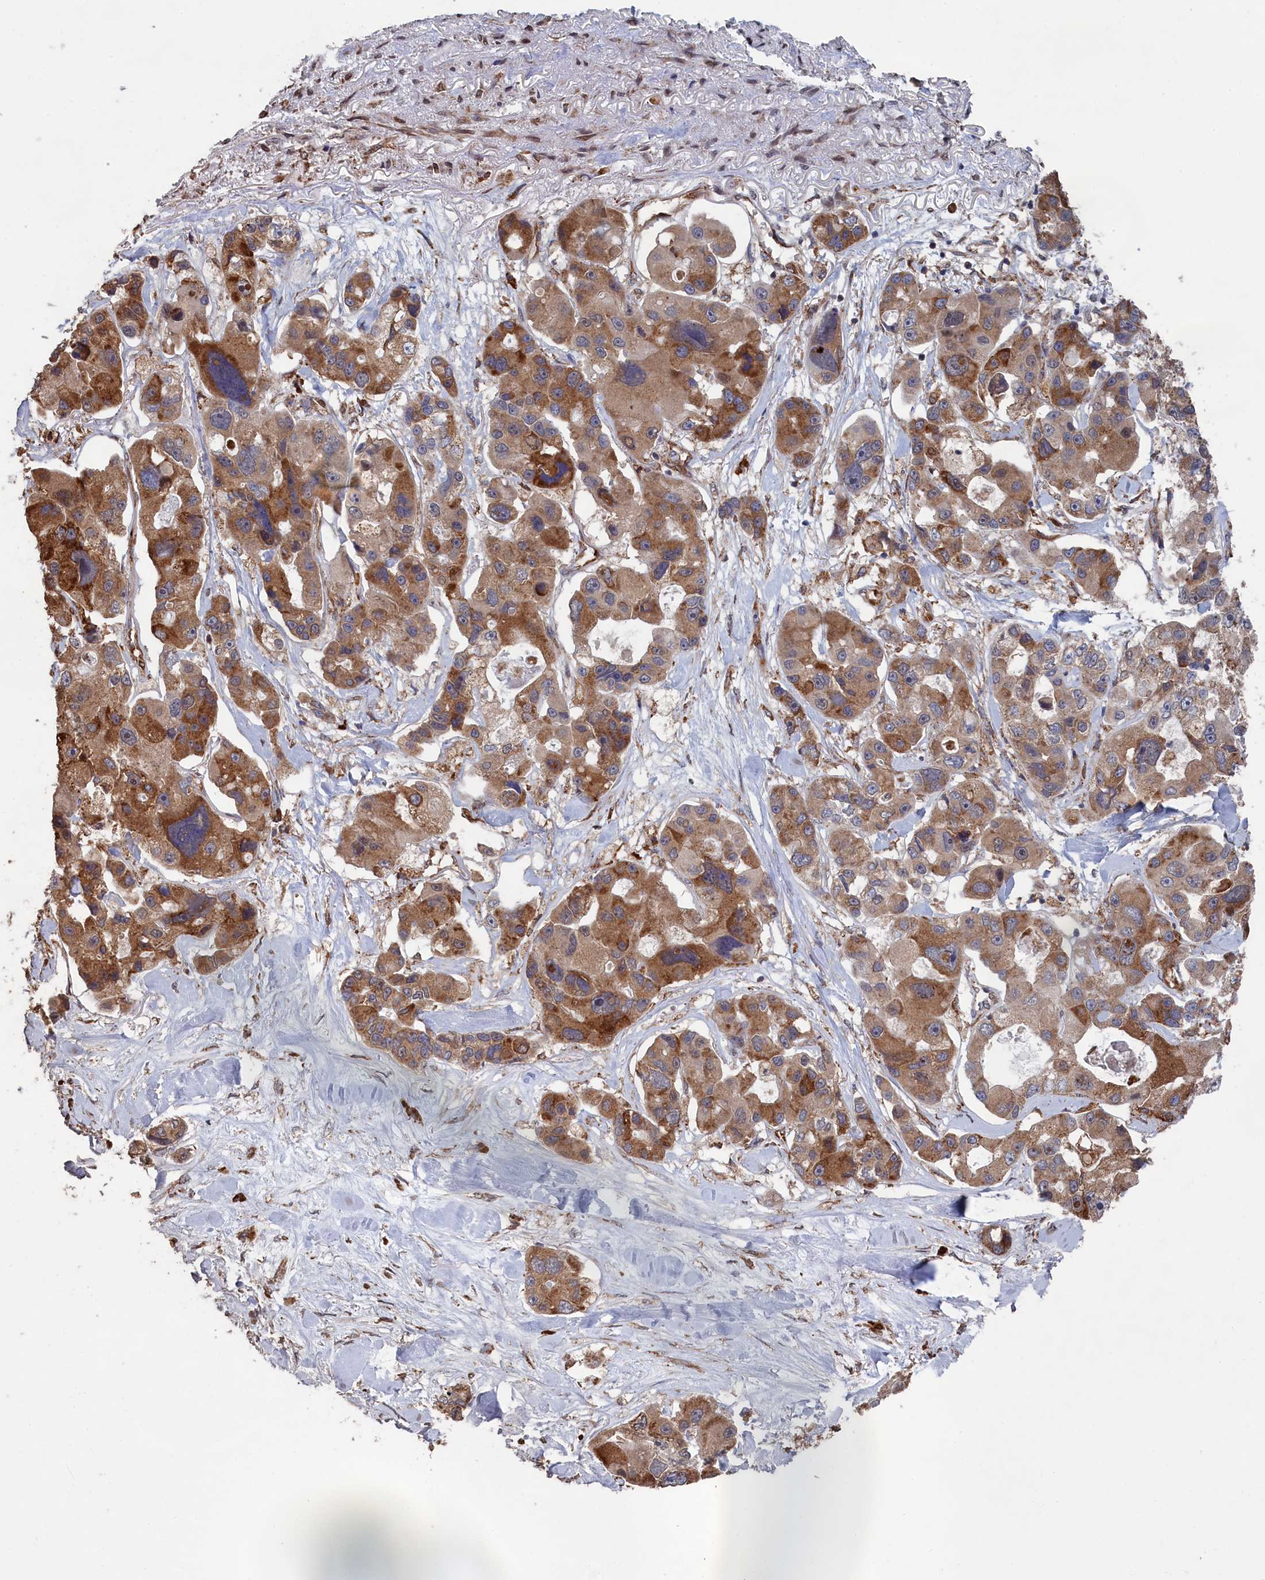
{"staining": {"intensity": "moderate", "quantity": ">75%", "location": "cytoplasmic/membranous"}, "tissue": "lung cancer", "cell_type": "Tumor cells", "image_type": "cancer", "snomed": [{"axis": "morphology", "description": "Adenocarcinoma, NOS"}, {"axis": "topography", "description": "Lung"}], "caption": "Moderate cytoplasmic/membranous positivity for a protein is identified in approximately >75% of tumor cells of lung adenocarcinoma using immunohistochemistry.", "gene": "BPIFB6", "patient": {"sex": "female", "age": 54}}